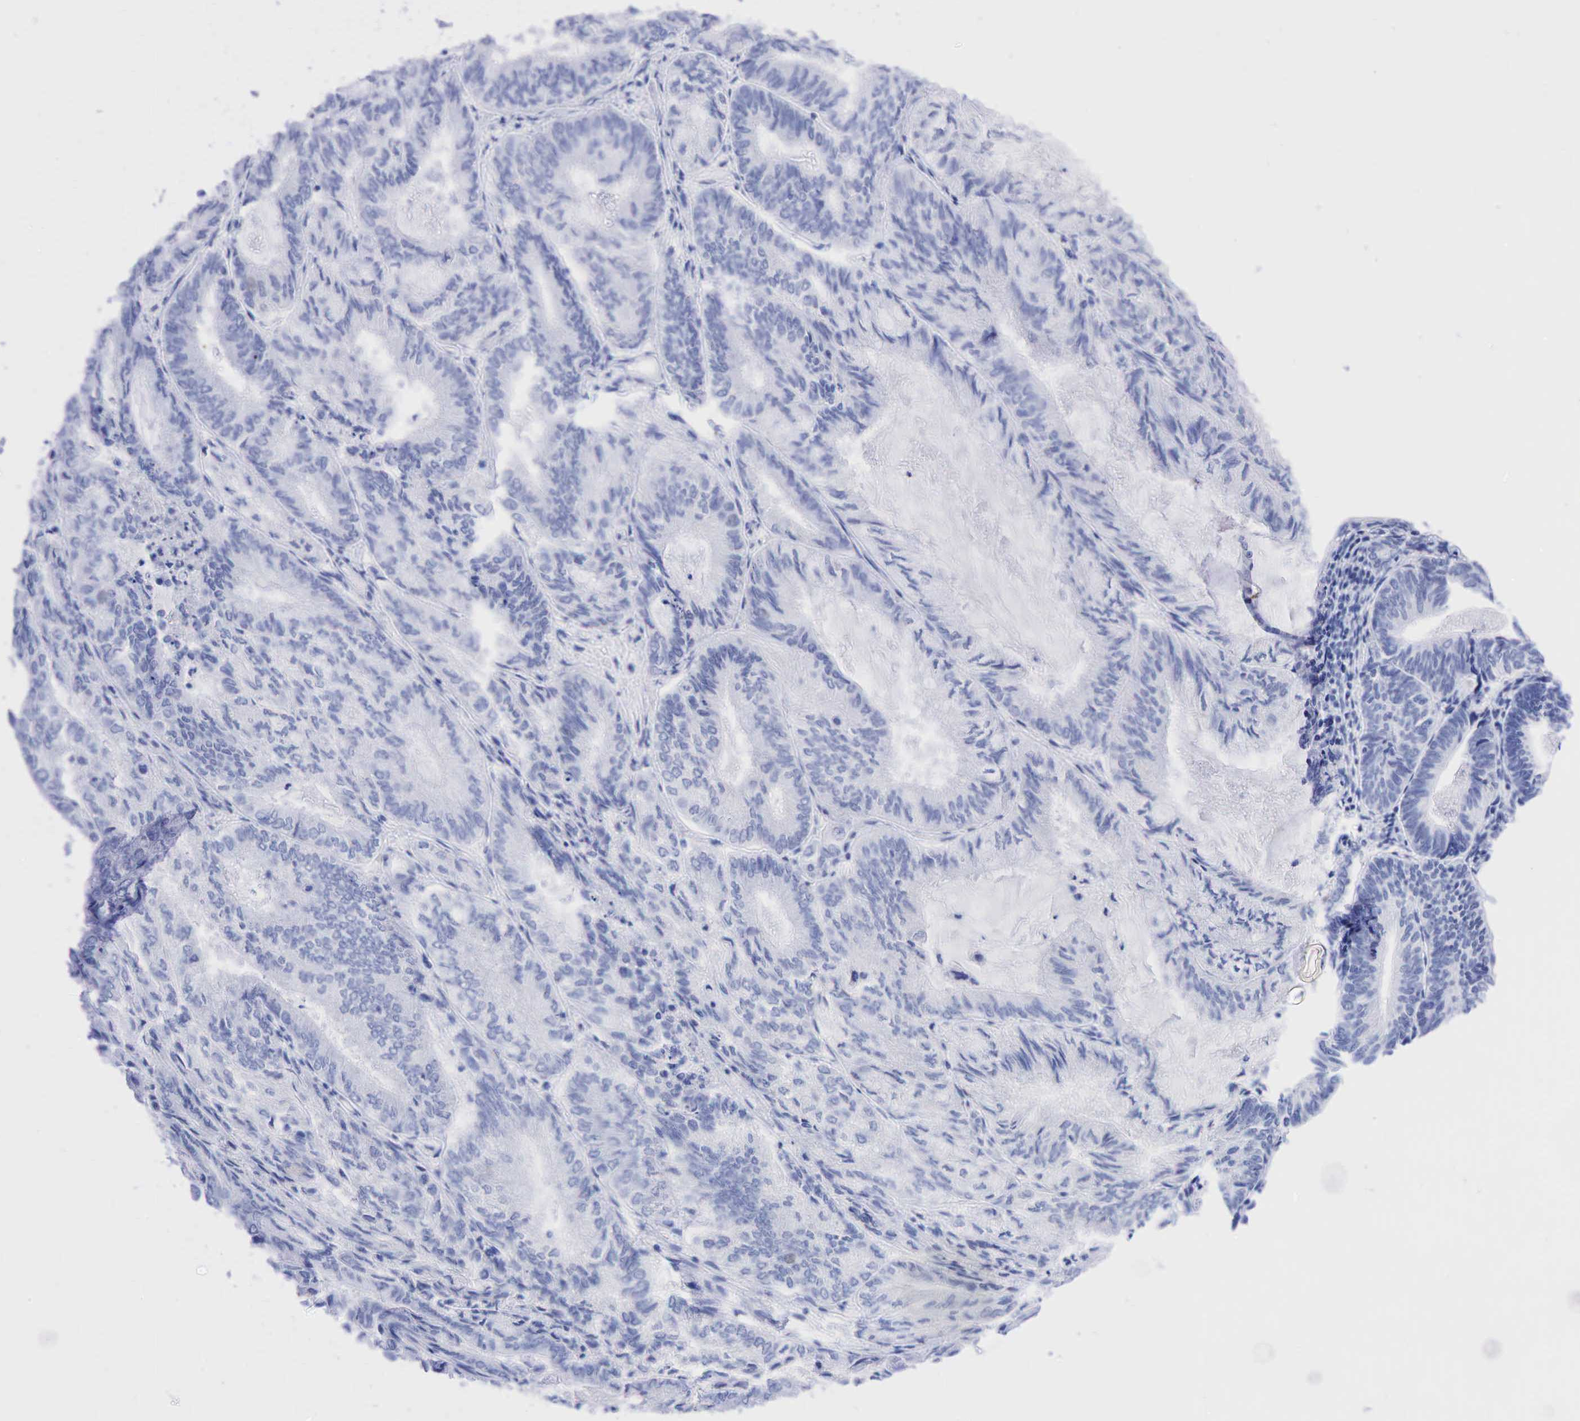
{"staining": {"intensity": "negative", "quantity": "none", "location": "none"}, "tissue": "endometrial cancer", "cell_type": "Tumor cells", "image_type": "cancer", "snomed": [{"axis": "morphology", "description": "Adenocarcinoma, NOS"}, {"axis": "topography", "description": "Endometrium"}], "caption": "The micrograph shows no significant staining in tumor cells of adenocarcinoma (endometrial).", "gene": "NKX2-1", "patient": {"sex": "female", "age": 59}}